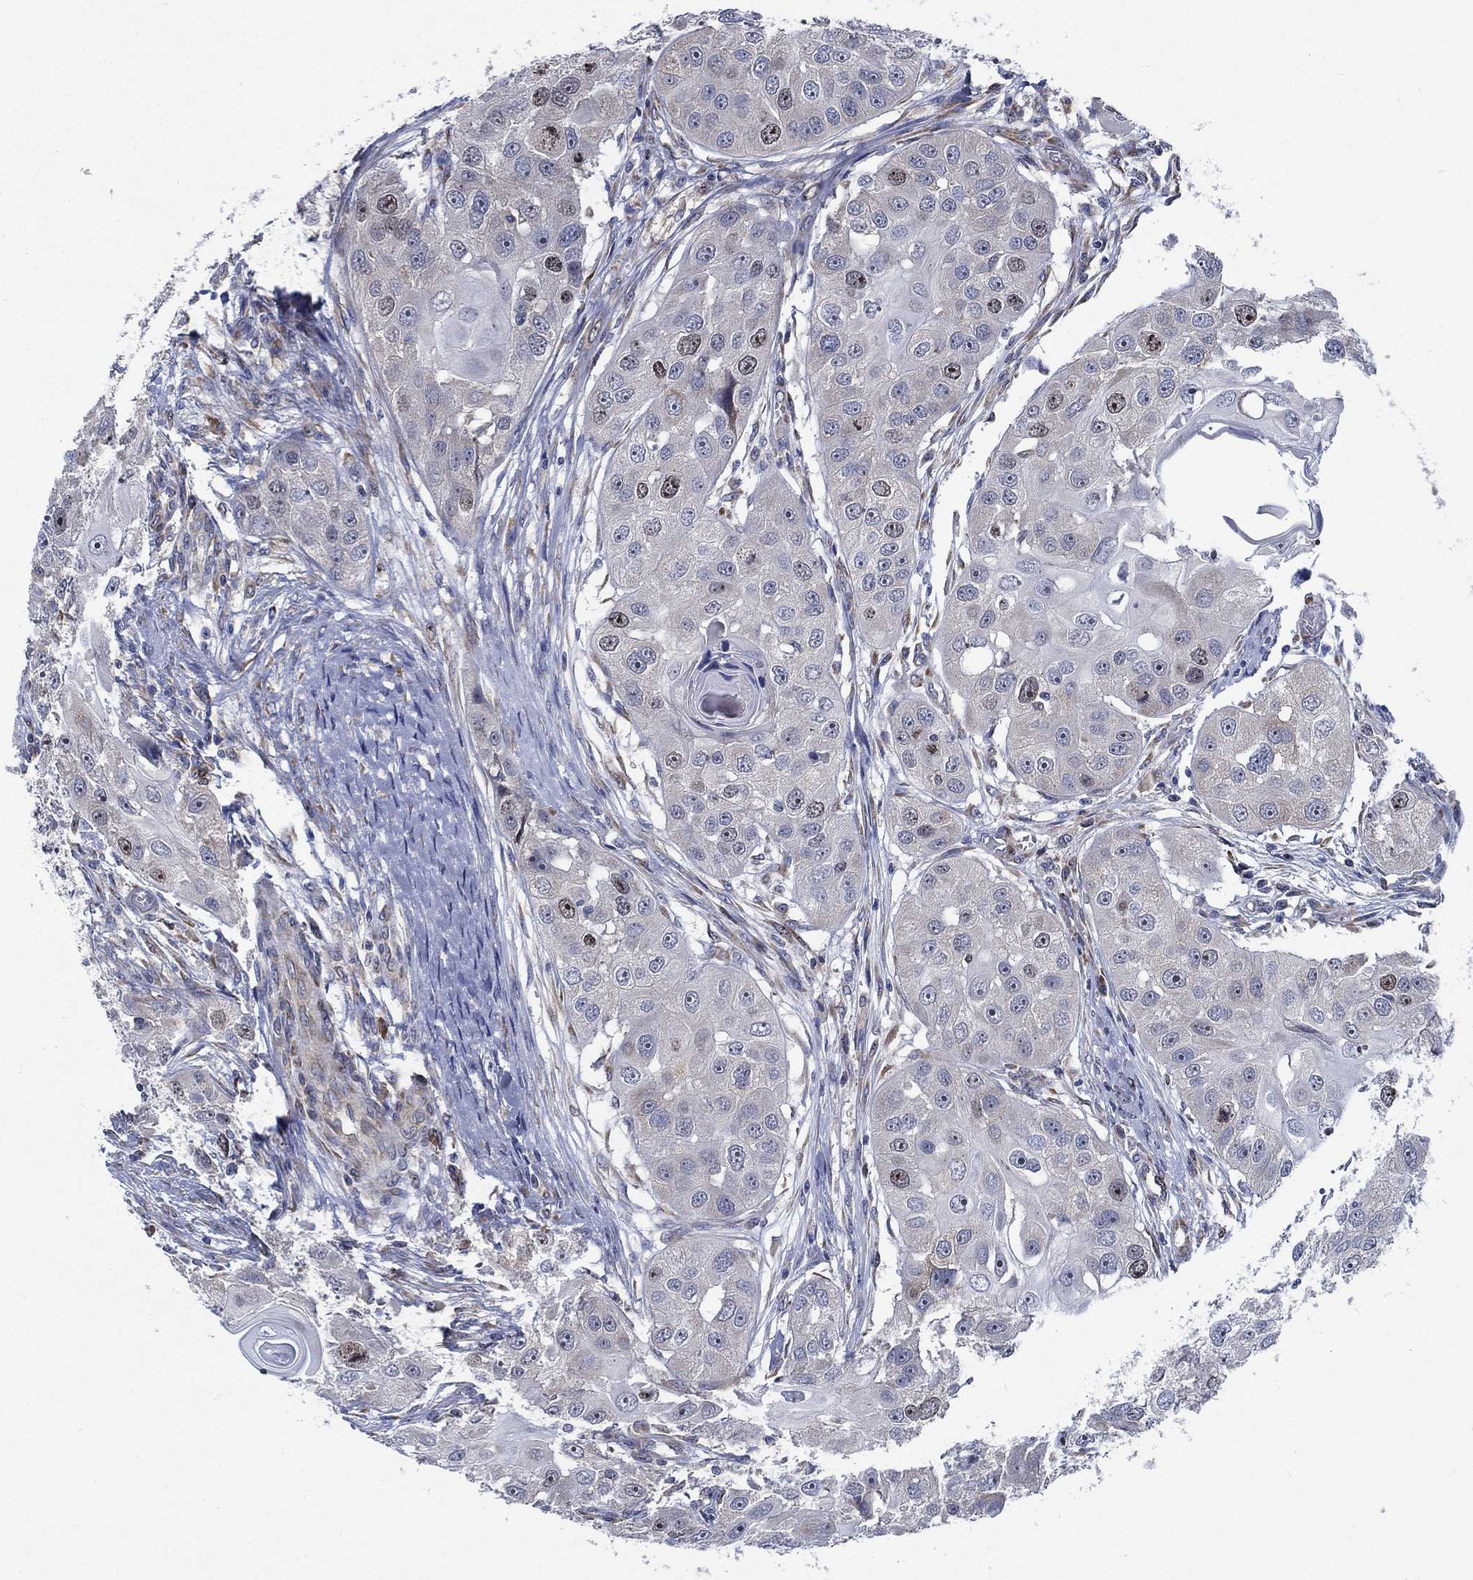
{"staining": {"intensity": "weak", "quantity": "<25%", "location": "nuclear"}, "tissue": "head and neck cancer", "cell_type": "Tumor cells", "image_type": "cancer", "snomed": [{"axis": "morphology", "description": "Normal tissue, NOS"}, {"axis": "morphology", "description": "Squamous cell carcinoma, NOS"}, {"axis": "topography", "description": "Skeletal muscle"}, {"axis": "topography", "description": "Head-Neck"}], "caption": "IHC of squamous cell carcinoma (head and neck) reveals no positivity in tumor cells.", "gene": "MMP24", "patient": {"sex": "male", "age": 51}}